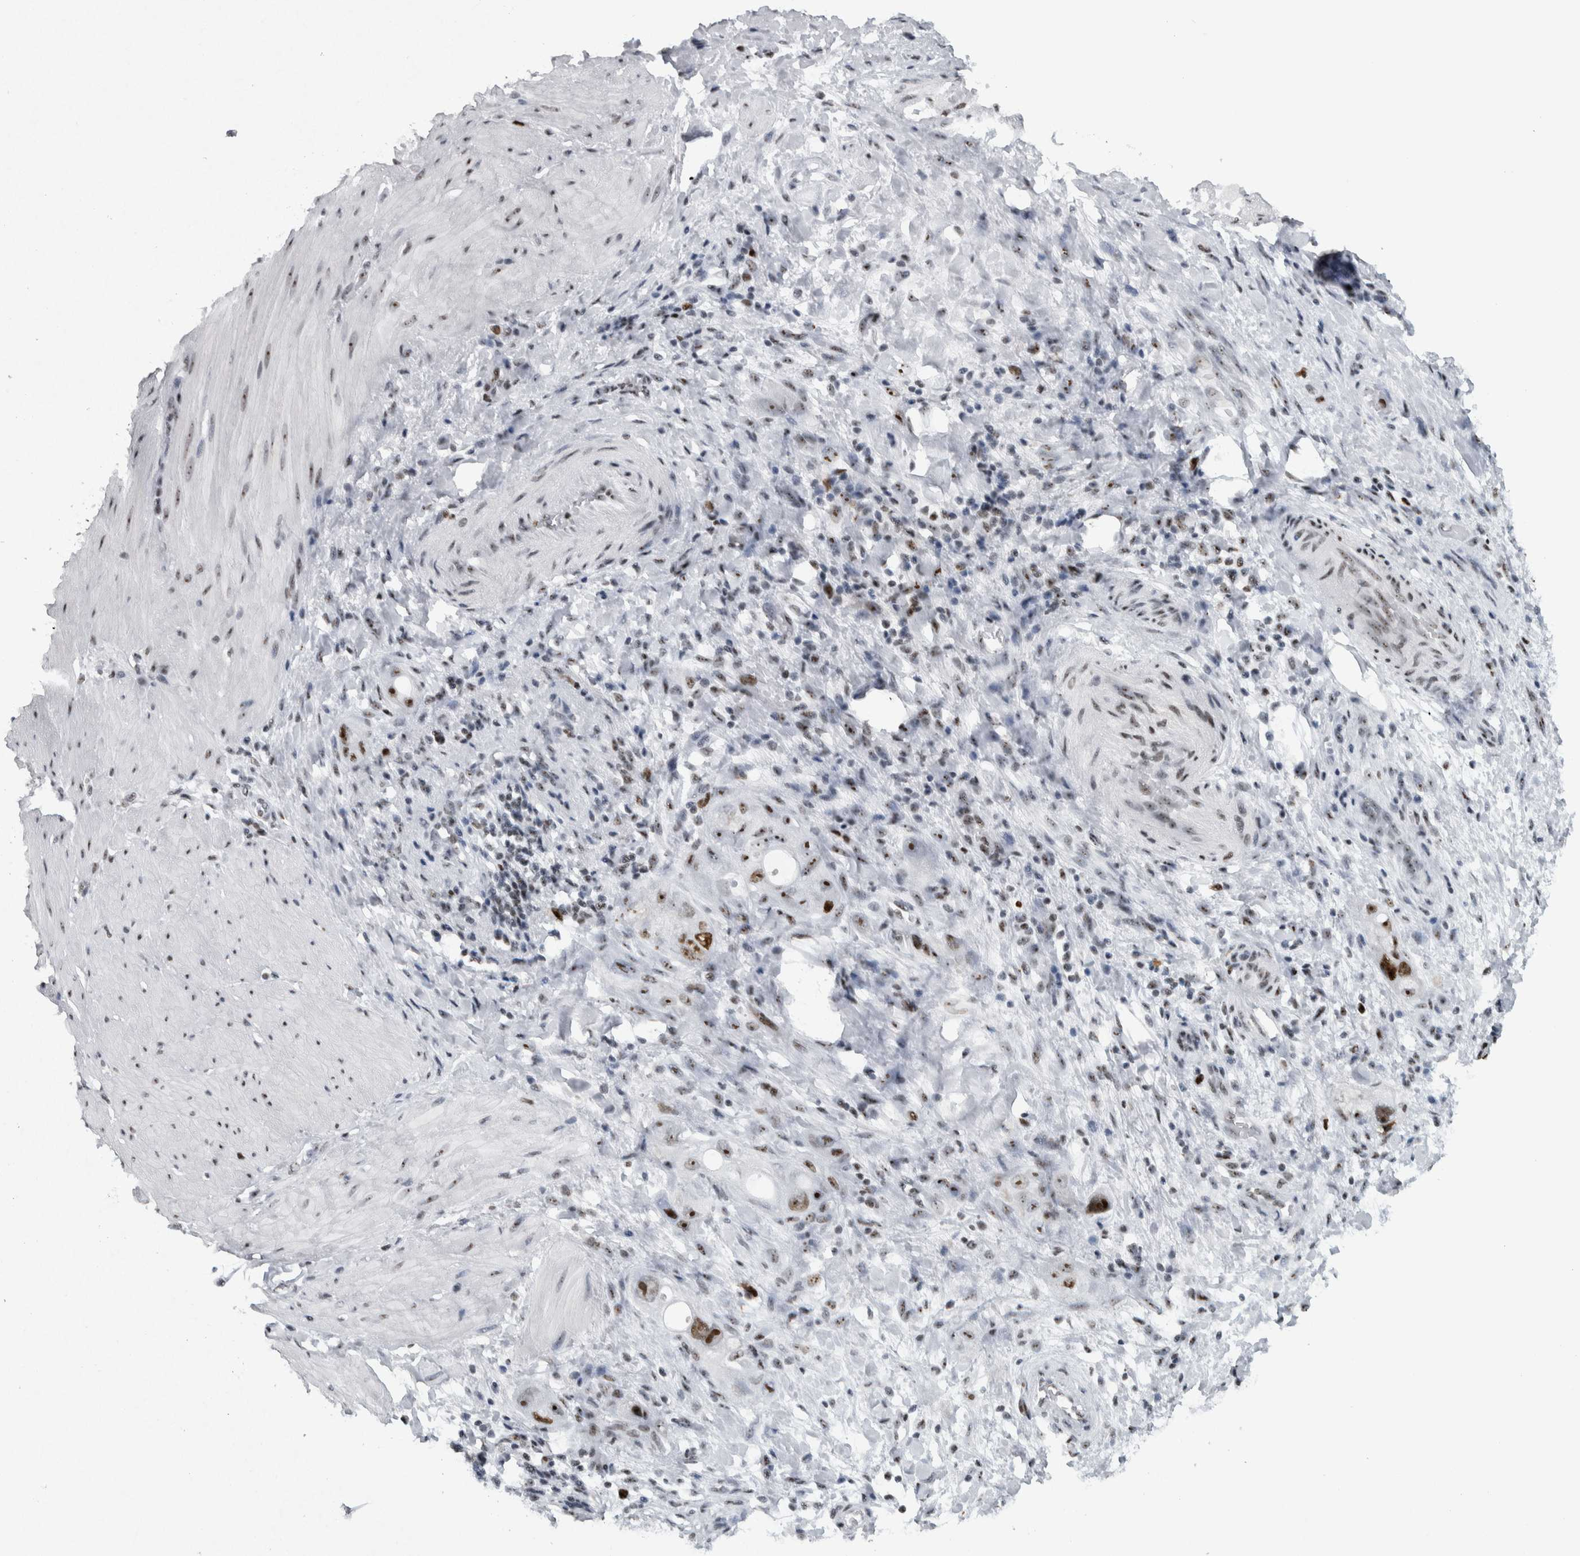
{"staining": {"intensity": "moderate", "quantity": "25%-75%", "location": "nuclear"}, "tissue": "stomach cancer", "cell_type": "Tumor cells", "image_type": "cancer", "snomed": [{"axis": "morphology", "description": "Adenocarcinoma, NOS"}, {"axis": "topography", "description": "Stomach"}, {"axis": "topography", "description": "Stomach, lower"}], "caption": "Protein staining of stomach adenocarcinoma tissue shows moderate nuclear expression in approximately 25%-75% of tumor cells.", "gene": "TOP2B", "patient": {"sex": "female", "age": 48}}